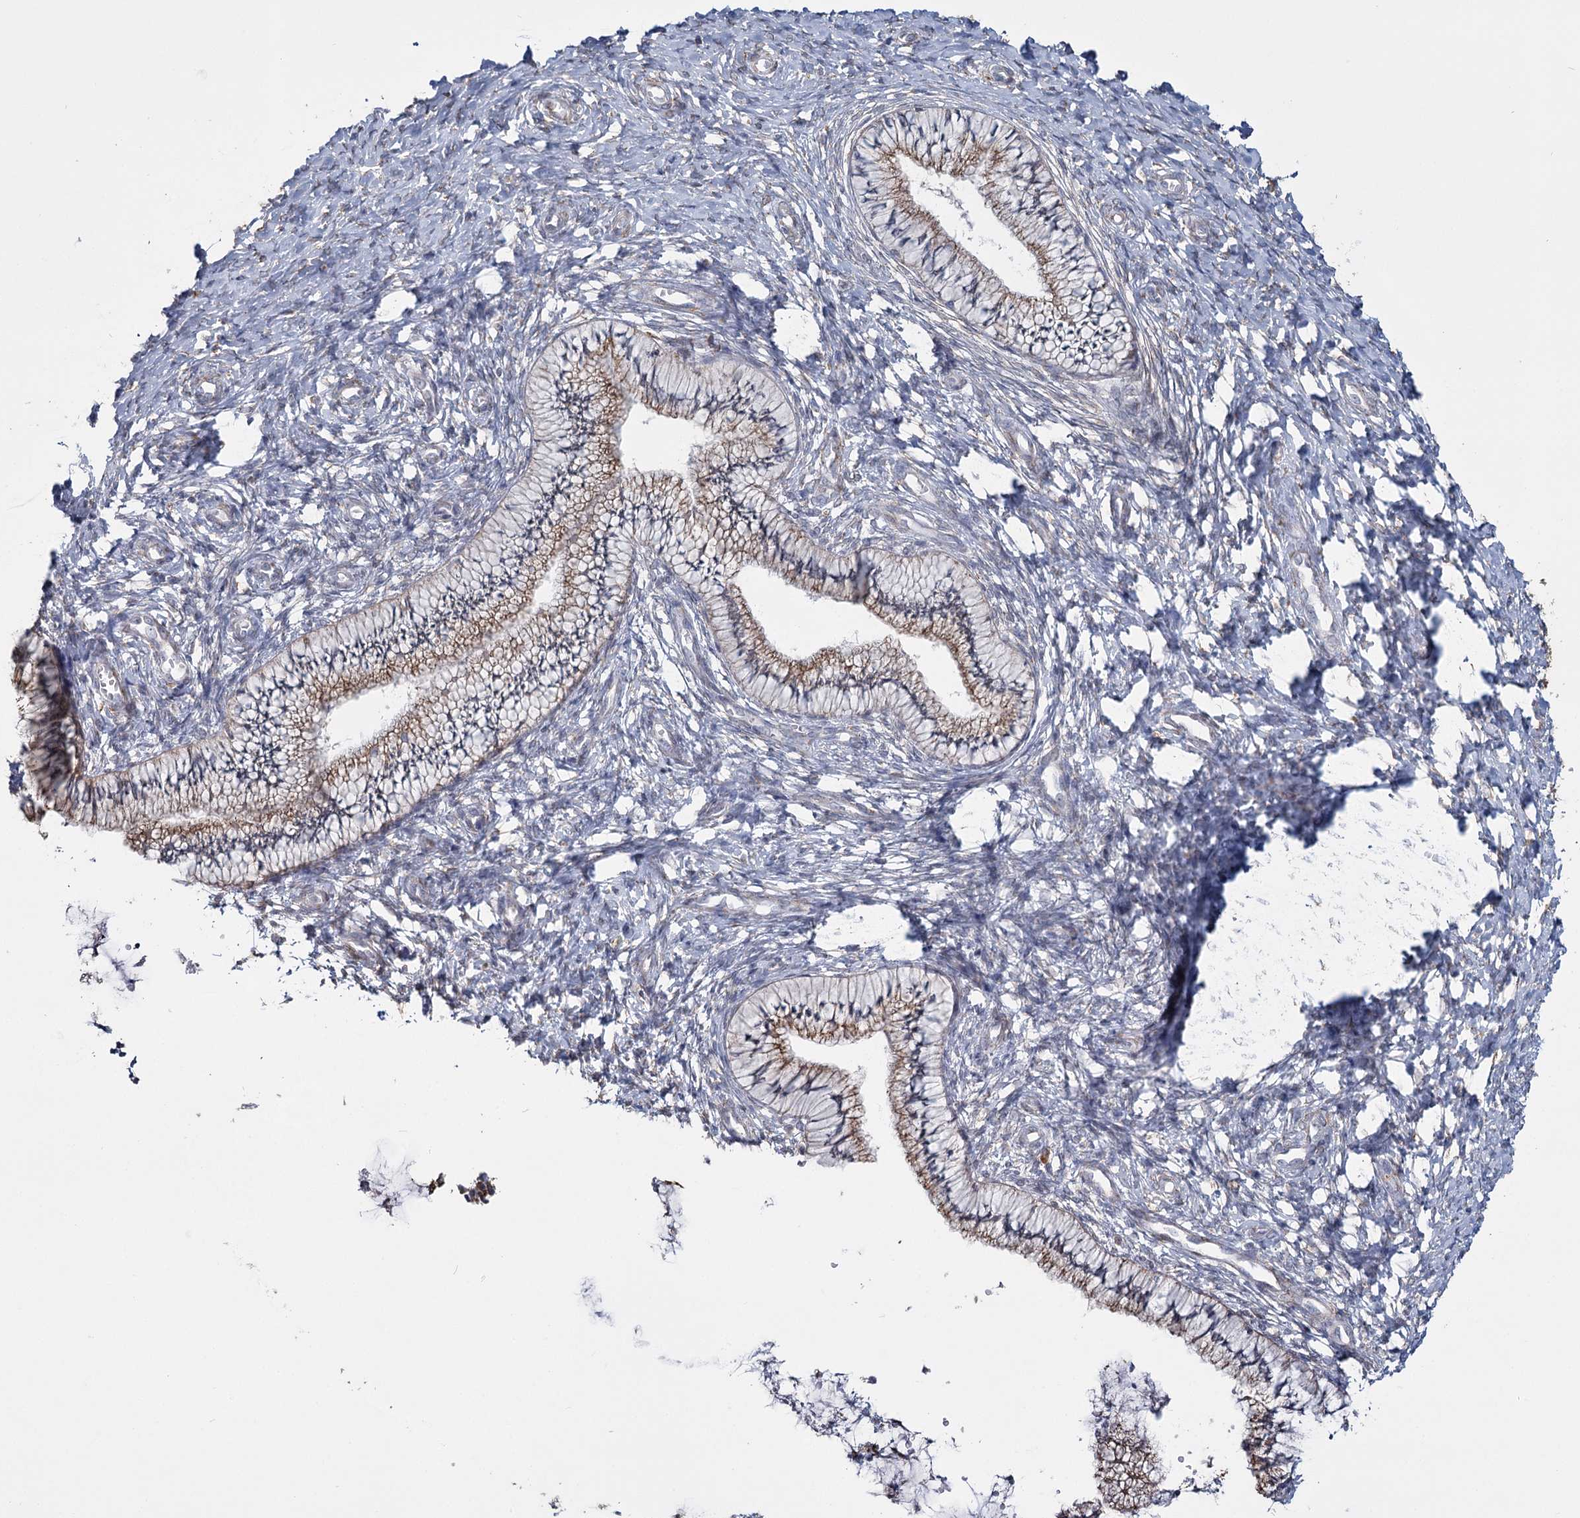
{"staining": {"intensity": "weak", "quantity": "<25%", "location": "cytoplasmic/membranous"}, "tissue": "cervix", "cell_type": "Glandular cells", "image_type": "normal", "snomed": [{"axis": "morphology", "description": "Normal tissue, NOS"}, {"axis": "topography", "description": "Cervix"}], "caption": "Immunohistochemical staining of unremarkable human cervix exhibits no significant staining in glandular cells. (DAB IHC, high magnification).", "gene": "ZCCHC9", "patient": {"sex": "female", "age": 36}}